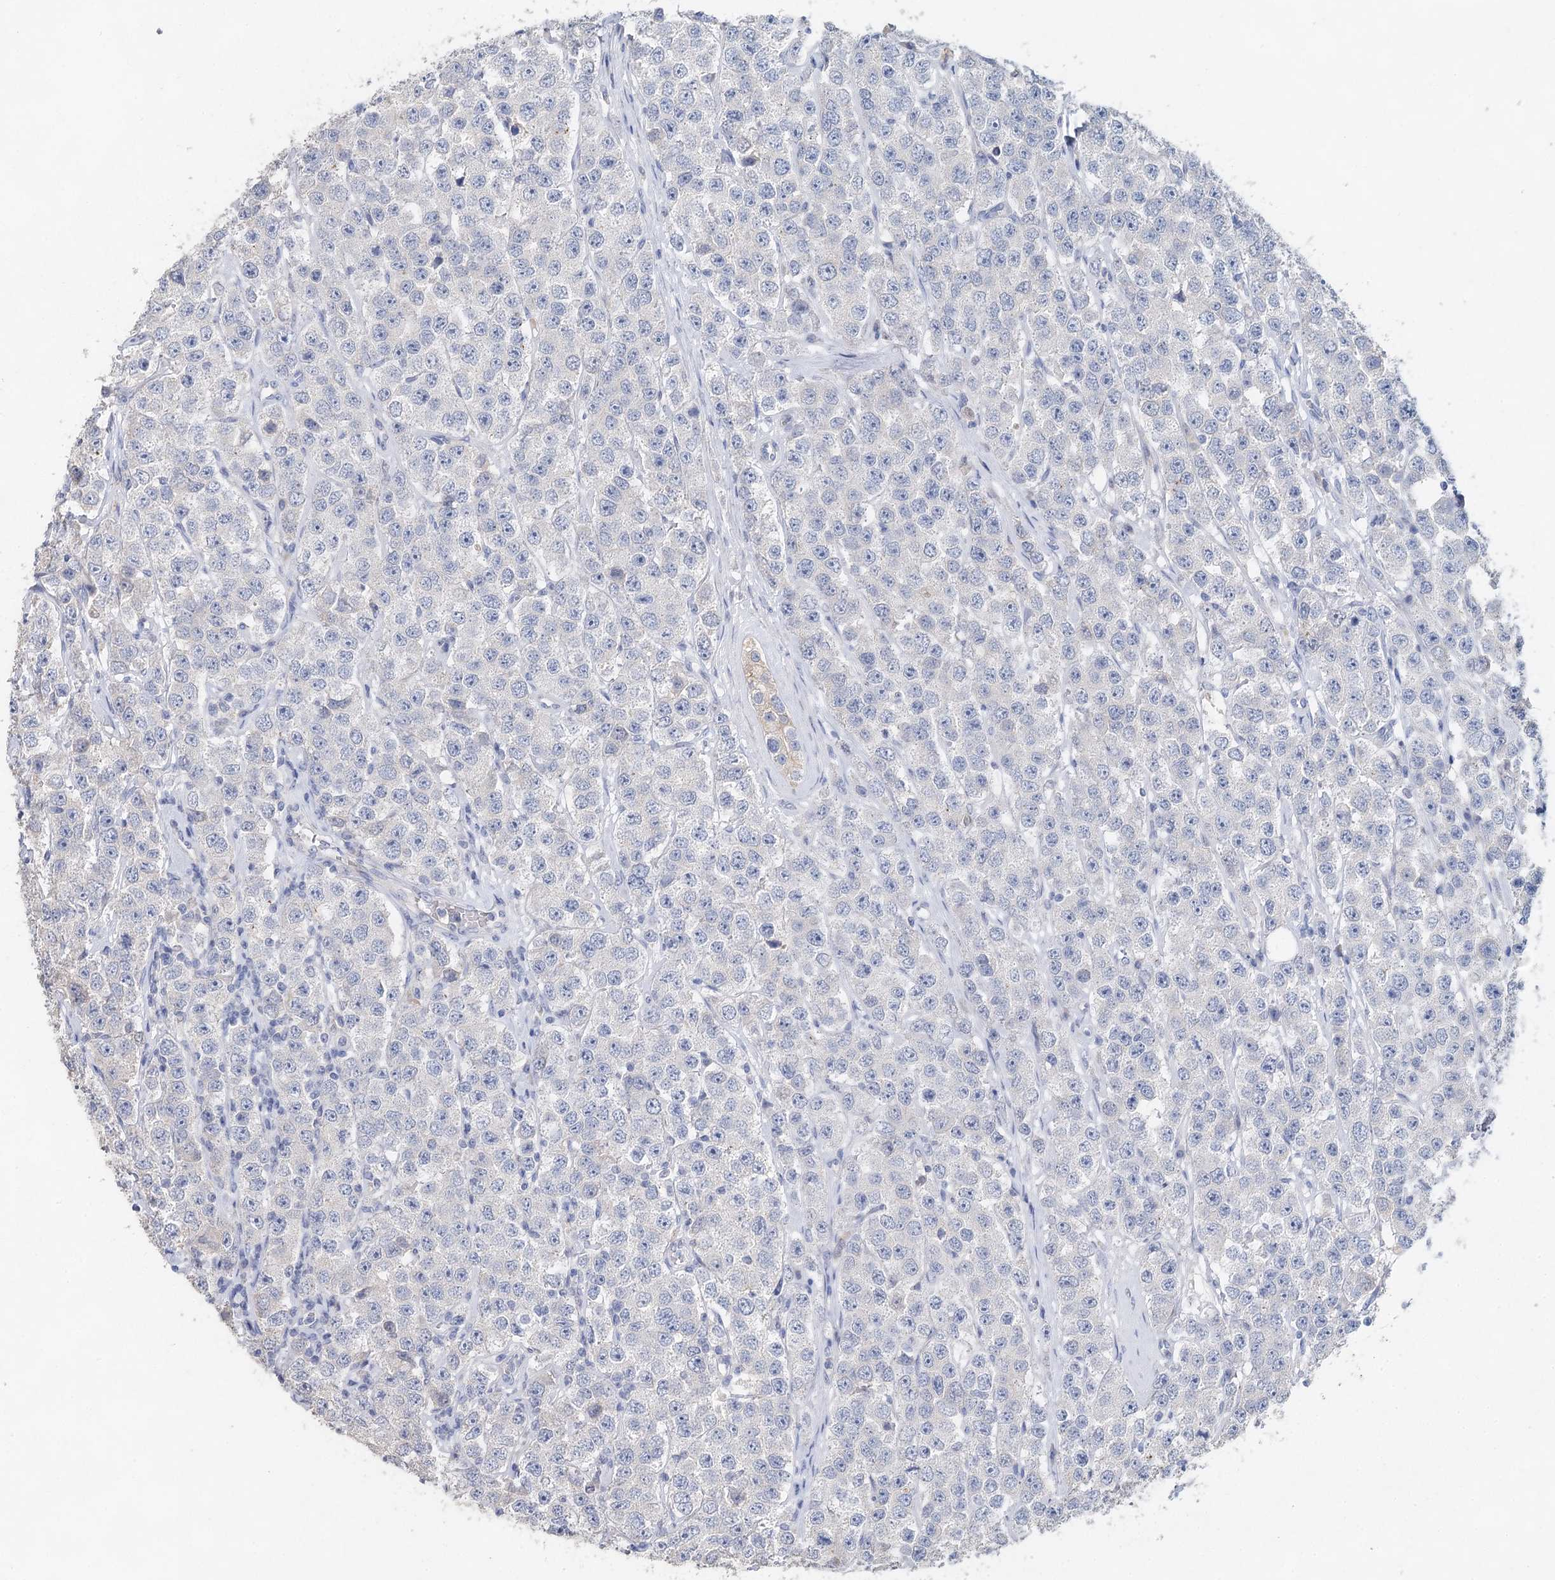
{"staining": {"intensity": "negative", "quantity": "none", "location": "none"}, "tissue": "testis cancer", "cell_type": "Tumor cells", "image_type": "cancer", "snomed": [{"axis": "morphology", "description": "Seminoma, NOS"}, {"axis": "topography", "description": "Testis"}], "caption": "Testis cancer stained for a protein using immunohistochemistry (IHC) shows no staining tumor cells.", "gene": "MYL6B", "patient": {"sex": "male", "age": 28}}